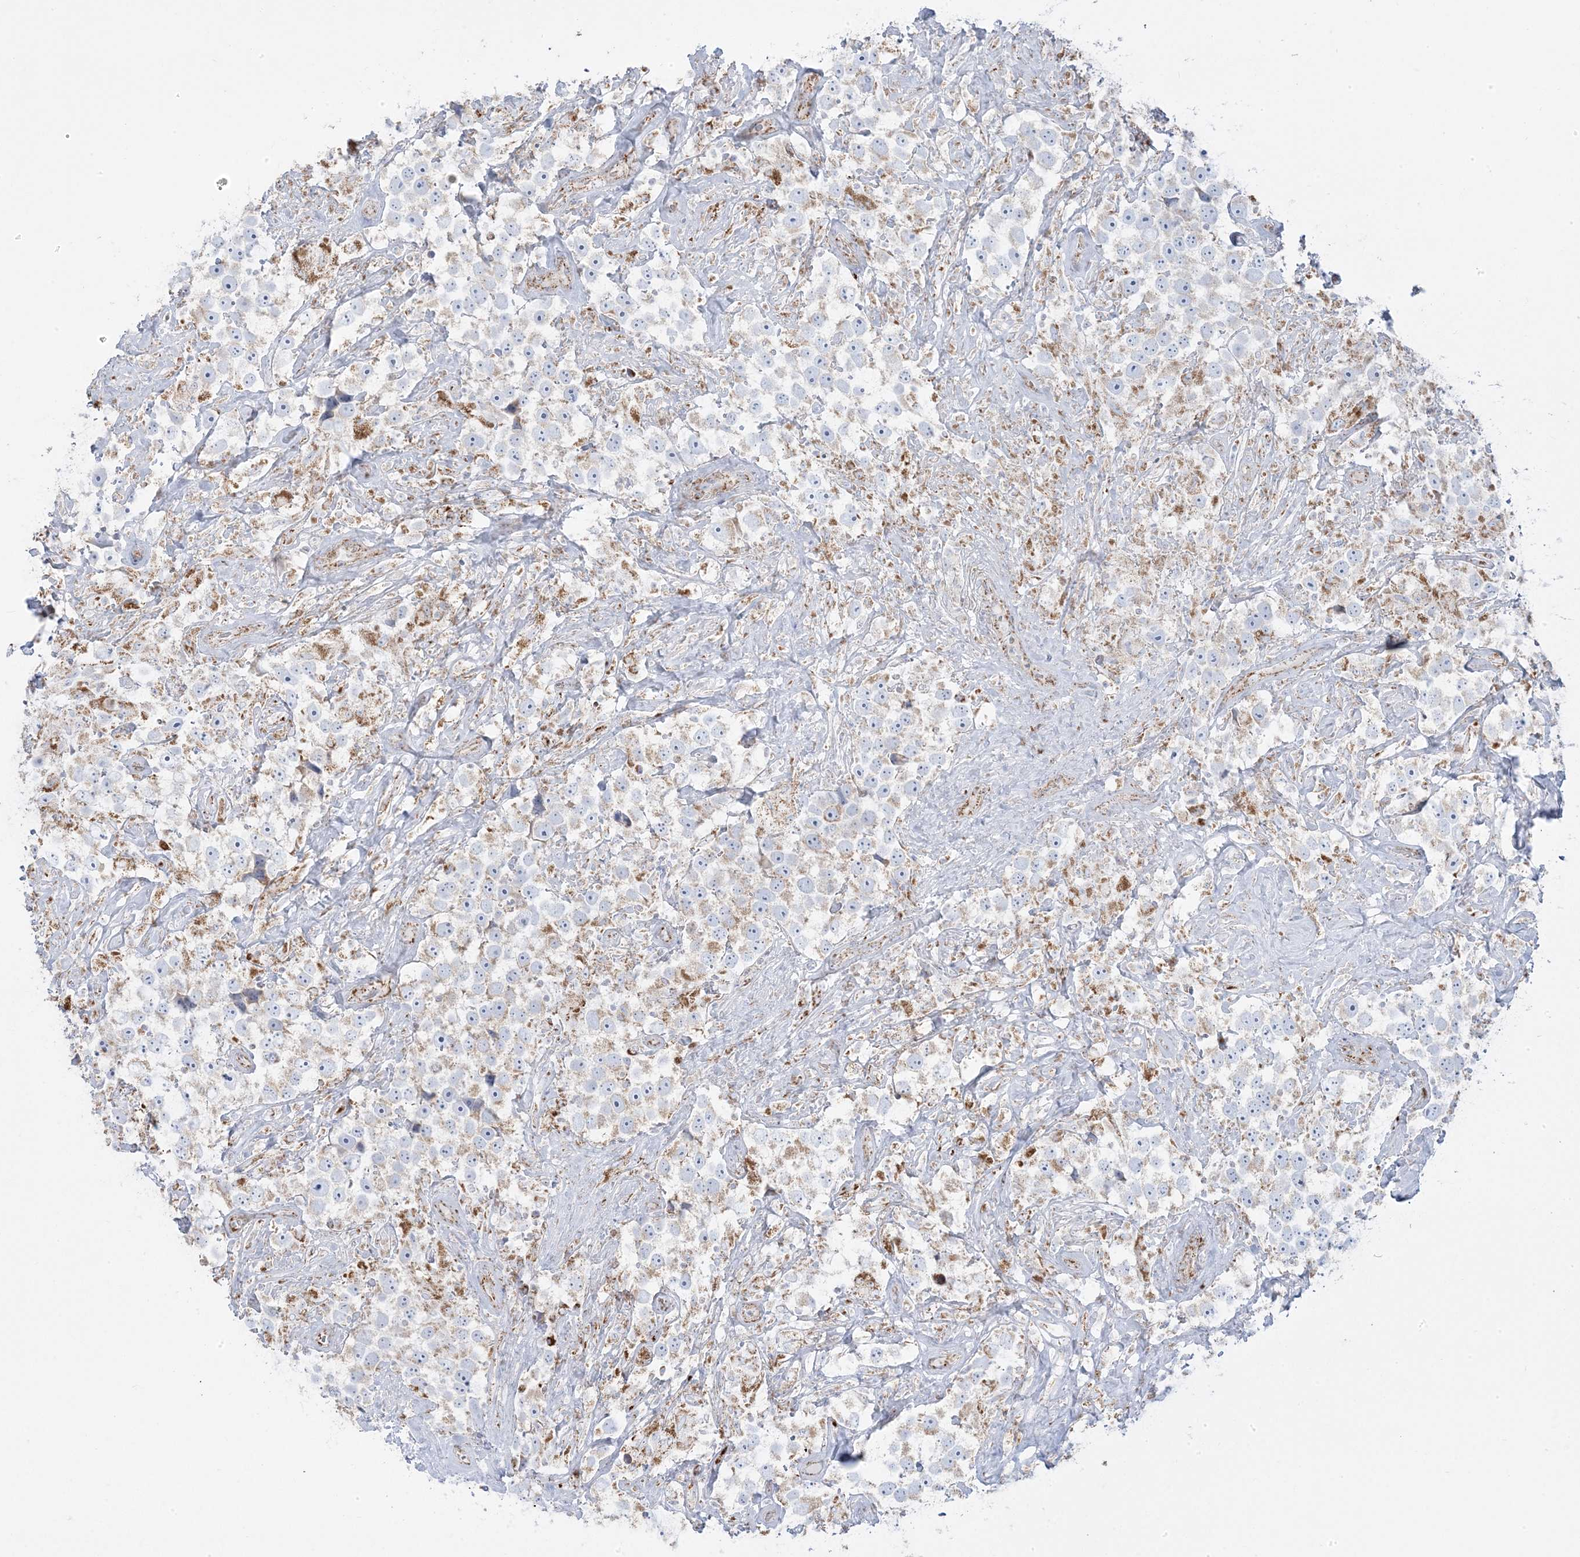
{"staining": {"intensity": "weak", "quantity": "<25%", "location": "cytoplasmic/membranous"}, "tissue": "testis cancer", "cell_type": "Tumor cells", "image_type": "cancer", "snomed": [{"axis": "morphology", "description": "Seminoma, NOS"}, {"axis": "topography", "description": "Testis"}], "caption": "This is an IHC photomicrograph of human testis cancer. There is no staining in tumor cells.", "gene": "PCCB", "patient": {"sex": "male", "age": 49}}